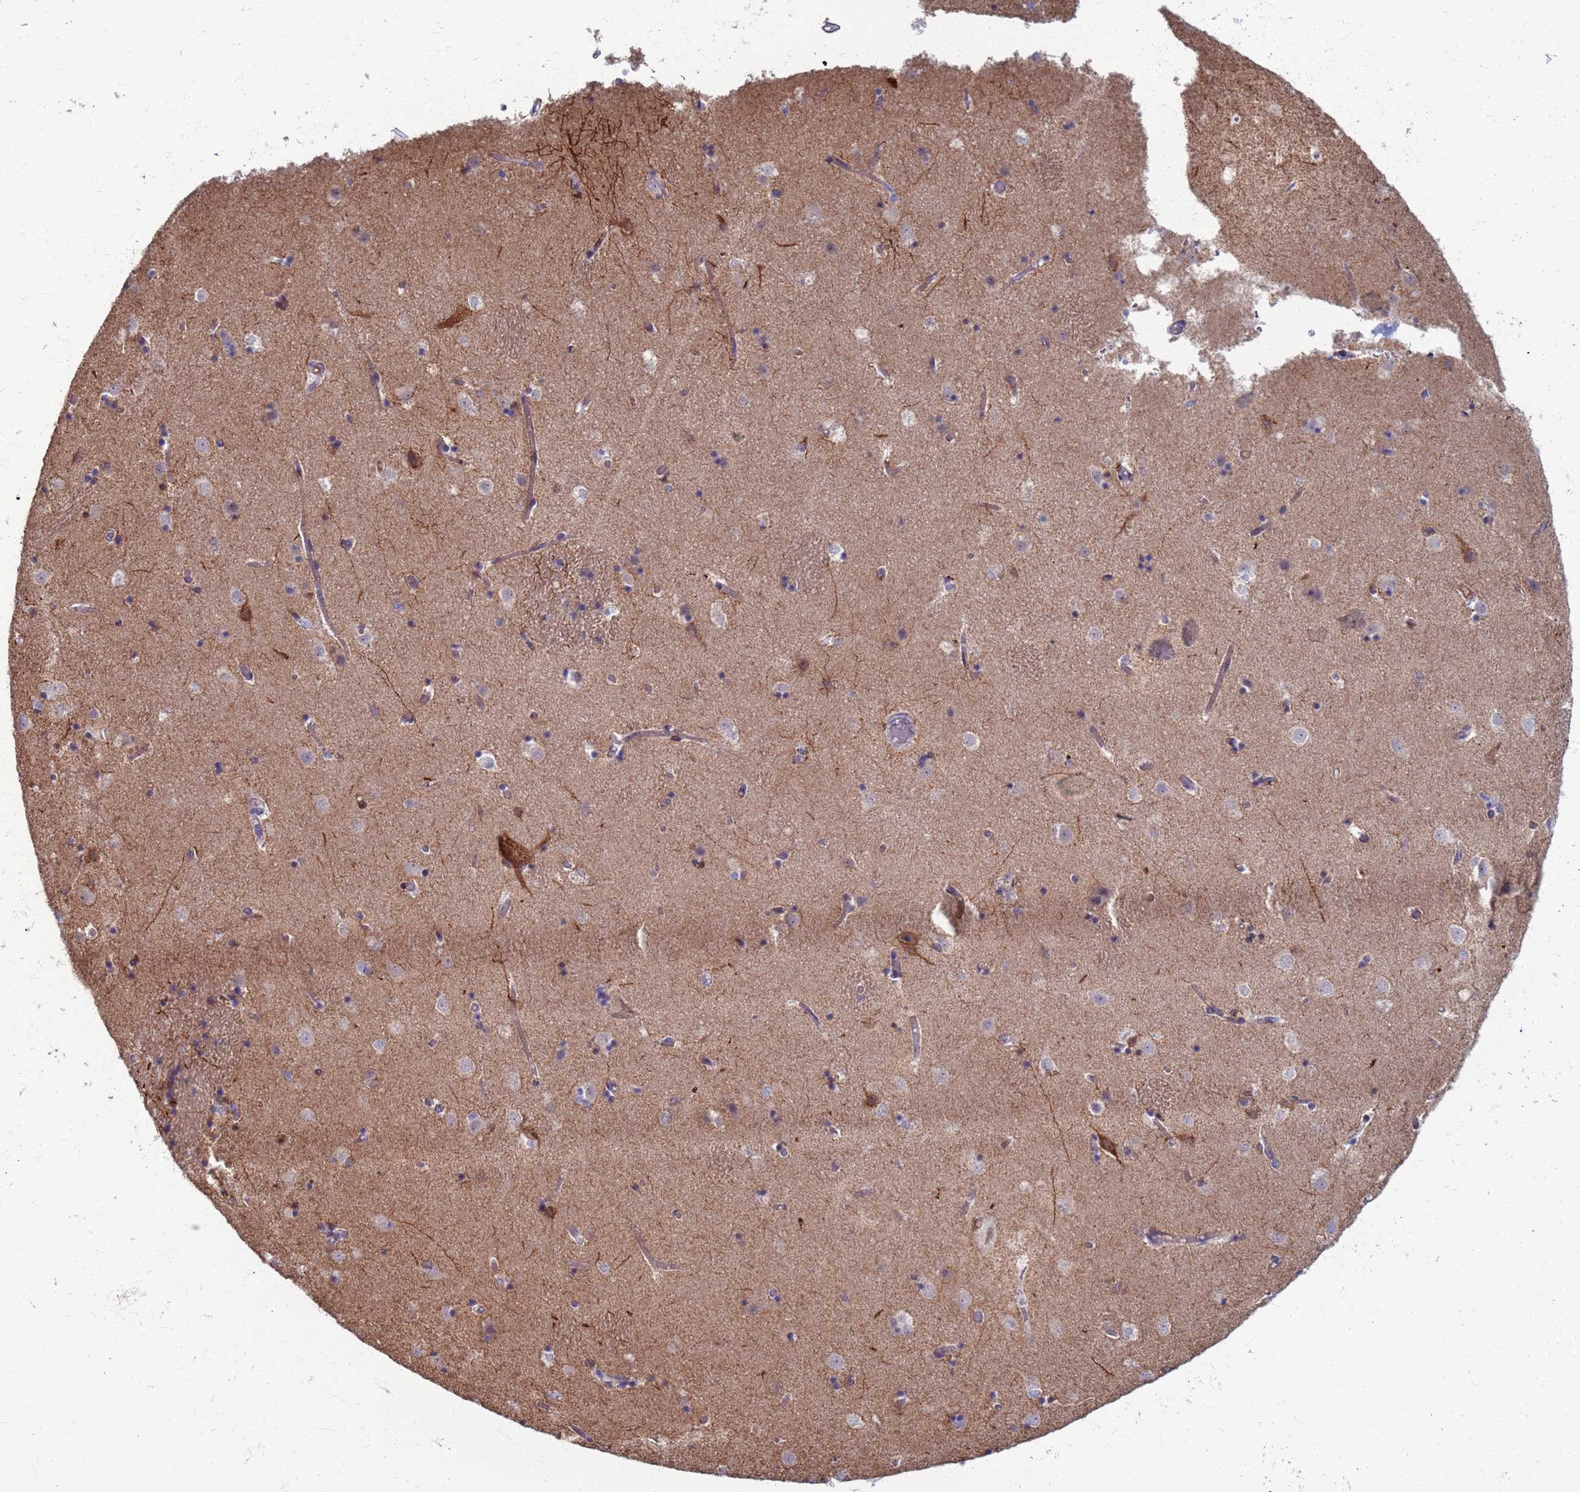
{"staining": {"intensity": "weak", "quantity": "<25%", "location": "cytoplasmic/membranous"}, "tissue": "caudate", "cell_type": "Glial cells", "image_type": "normal", "snomed": [{"axis": "morphology", "description": "Normal tissue, NOS"}, {"axis": "topography", "description": "Lateral ventricle wall"}], "caption": "An image of human caudate is negative for staining in glial cells. (Brightfield microscopy of DAB immunohistochemistry (IHC) at high magnification).", "gene": "CLCA2", "patient": {"sex": "female", "age": 52}}